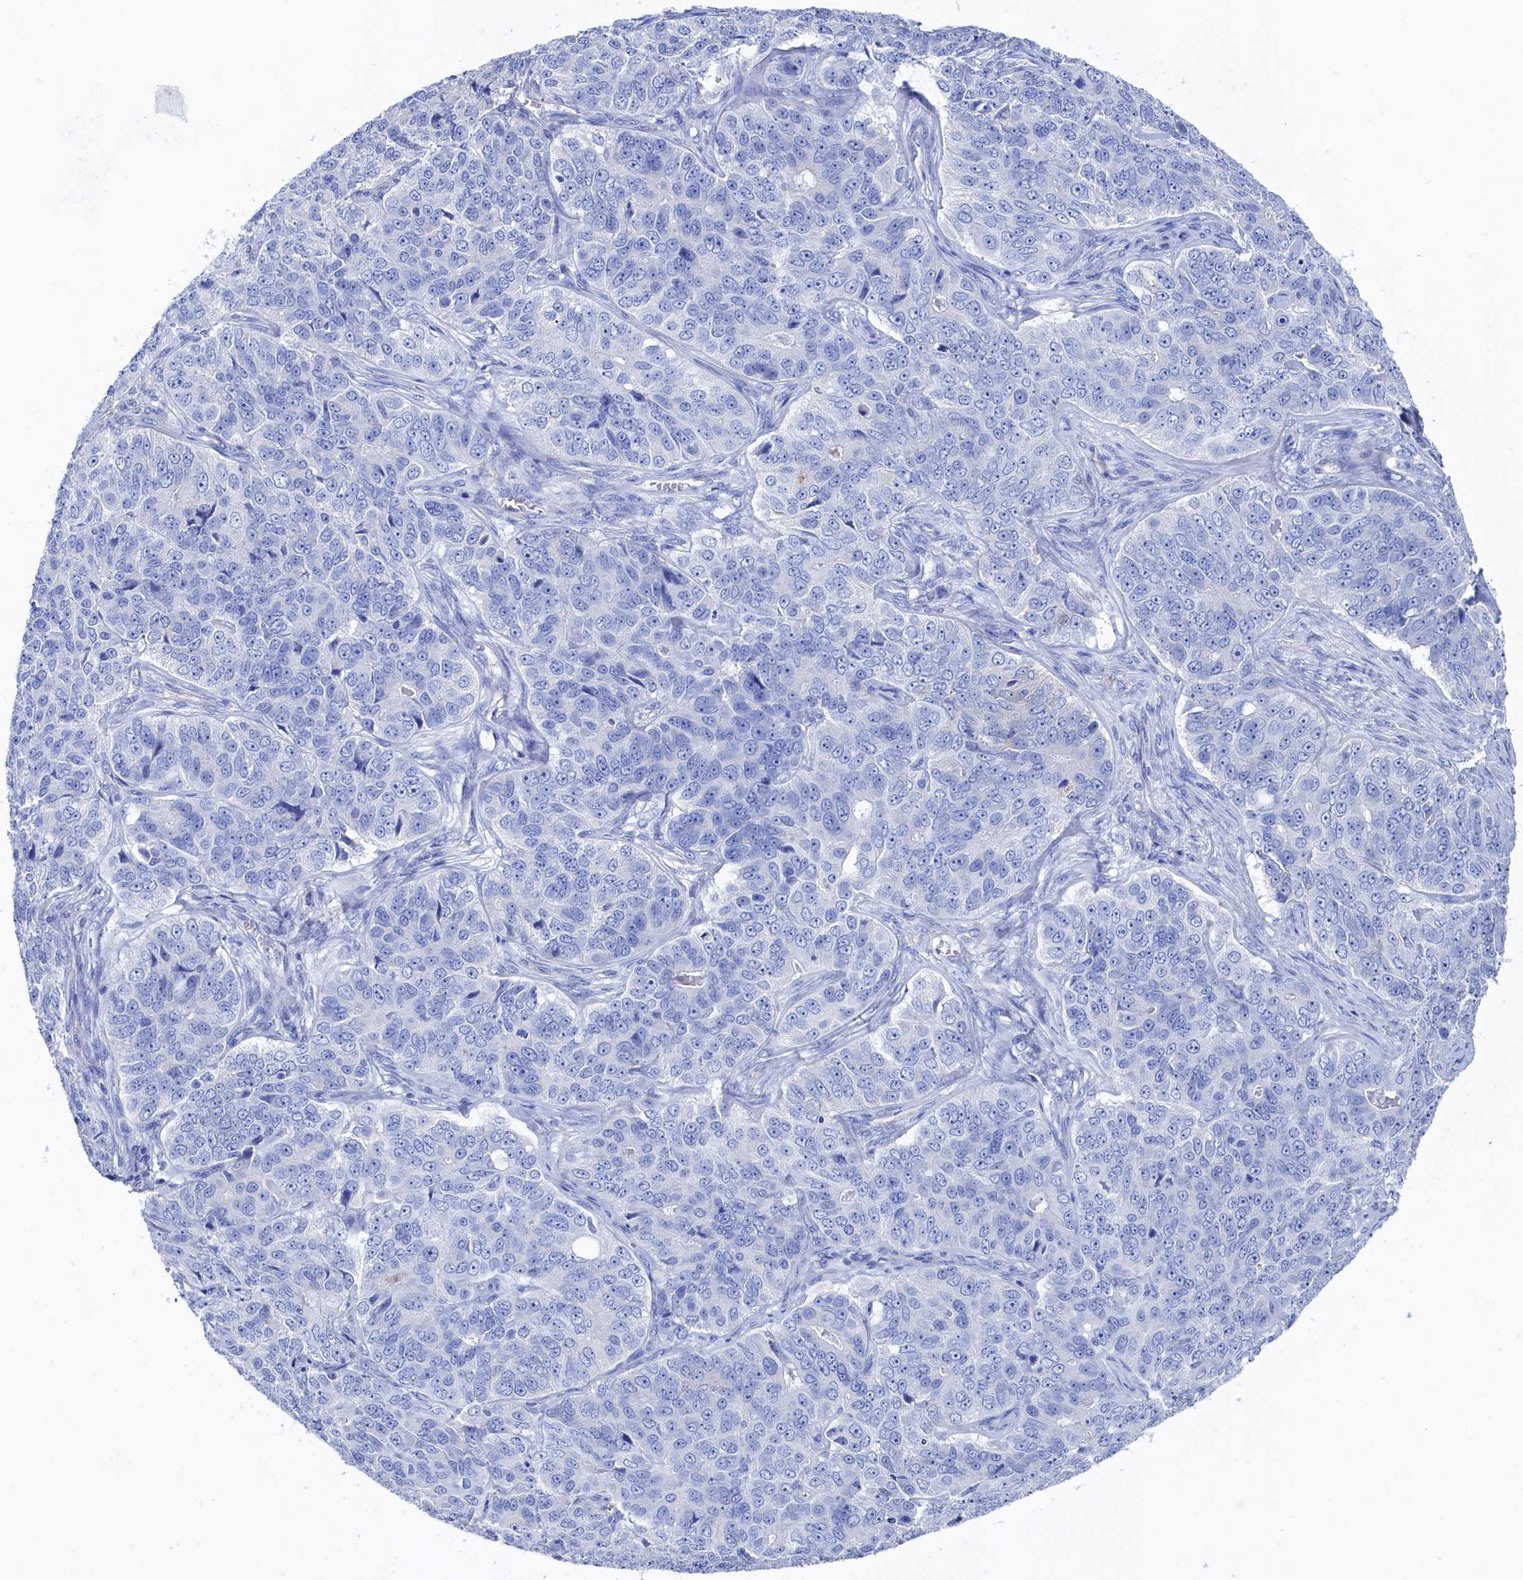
{"staining": {"intensity": "negative", "quantity": "none", "location": "none"}, "tissue": "ovarian cancer", "cell_type": "Tumor cells", "image_type": "cancer", "snomed": [{"axis": "morphology", "description": "Carcinoma, endometroid"}, {"axis": "topography", "description": "Ovary"}], "caption": "IHC of human ovarian cancer (endometroid carcinoma) shows no positivity in tumor cells.", "gene": "TMOD2", "patient": {"sex": "female", "age": 51}}